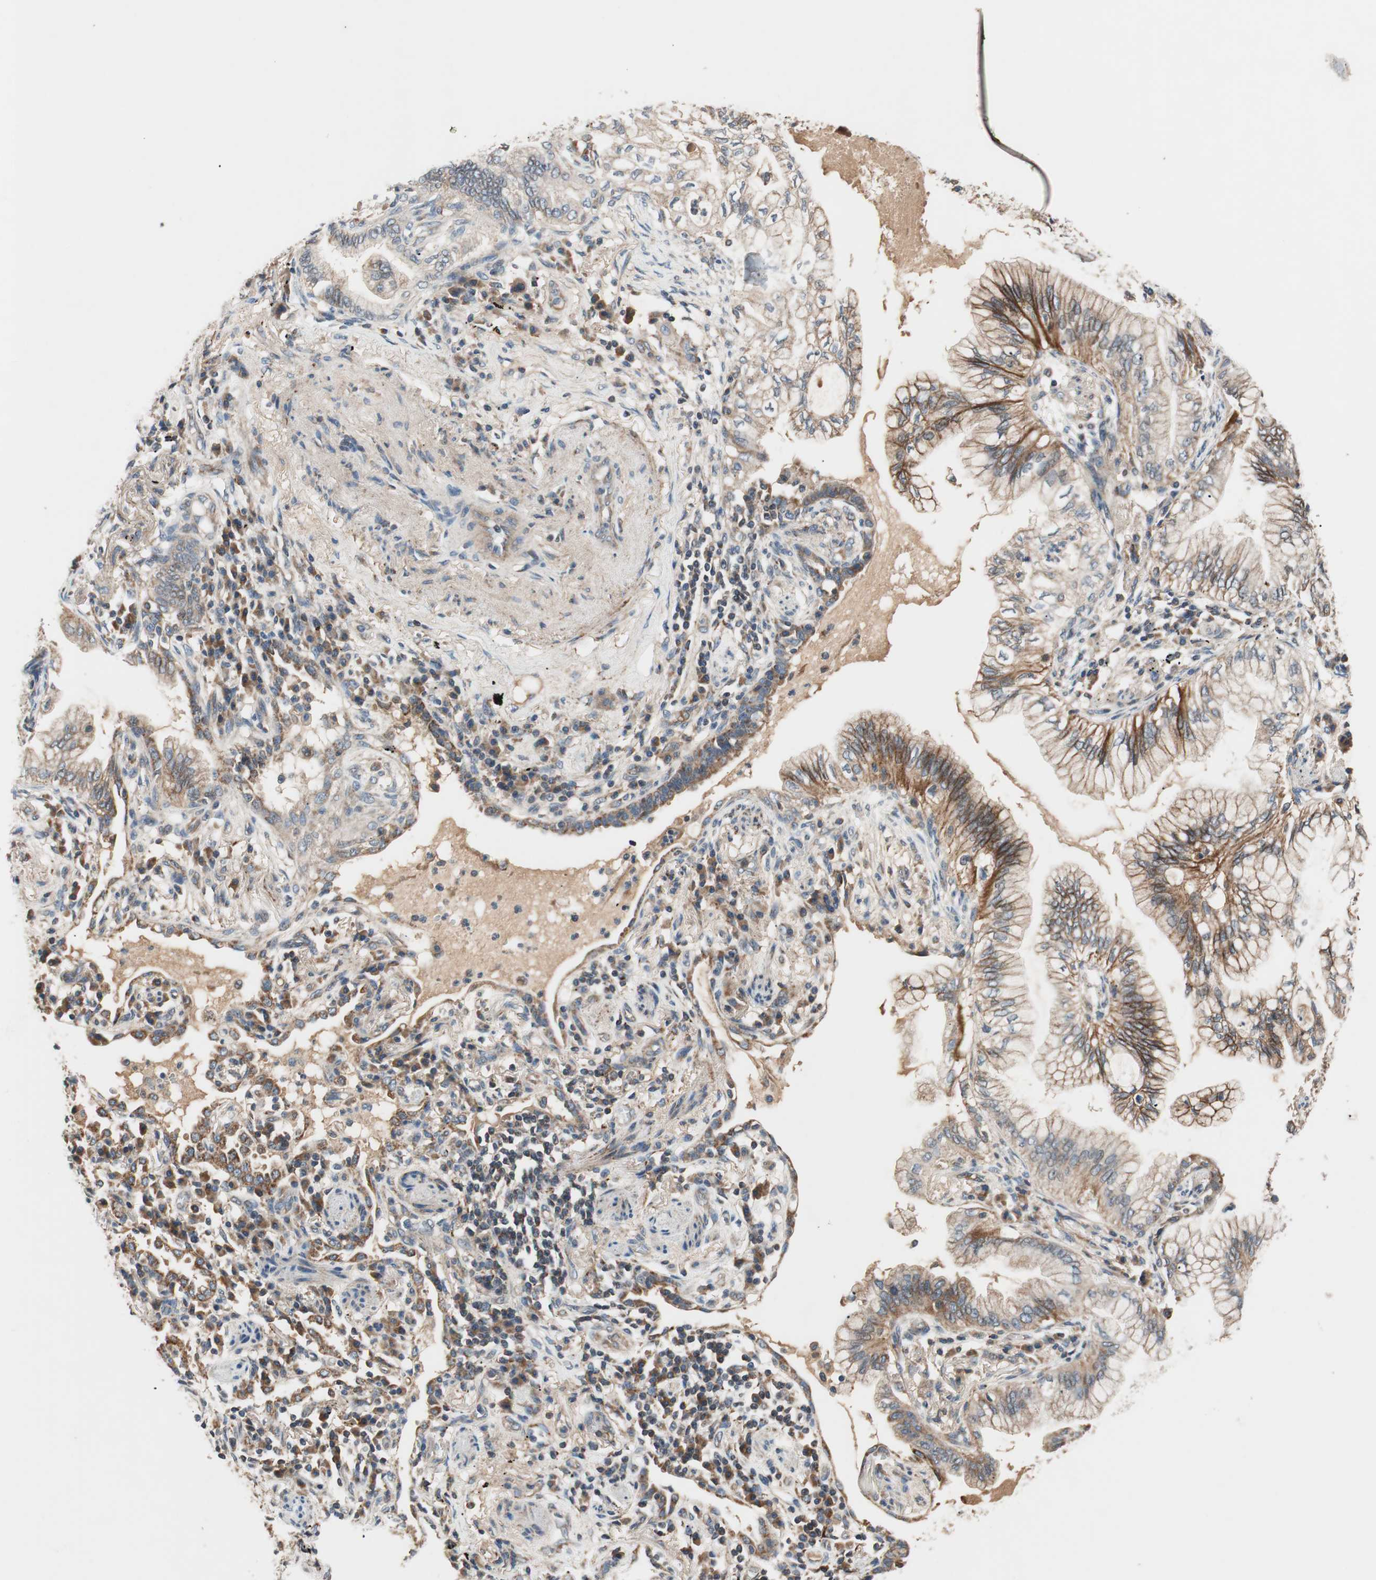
{"staining": {"intensity": "strong", "quantity": "25%-75%", "location": "cytoplasmic/membranous"}, "tissue": "lung cancer", "cell_type": "Tumor cells", "image_type": "cancer", "snomed": [{"axis": "morphology", "description": "Adenocarcinoma, NOS"}, {"axis": "topography", "description": "Lung"}], "caption": "Human adenocarcinoma (lung) stained with a protein marker shows strong staining in tumor cells.", "gene": "HPN", "patient": {"sex": "female", "age": 70}}